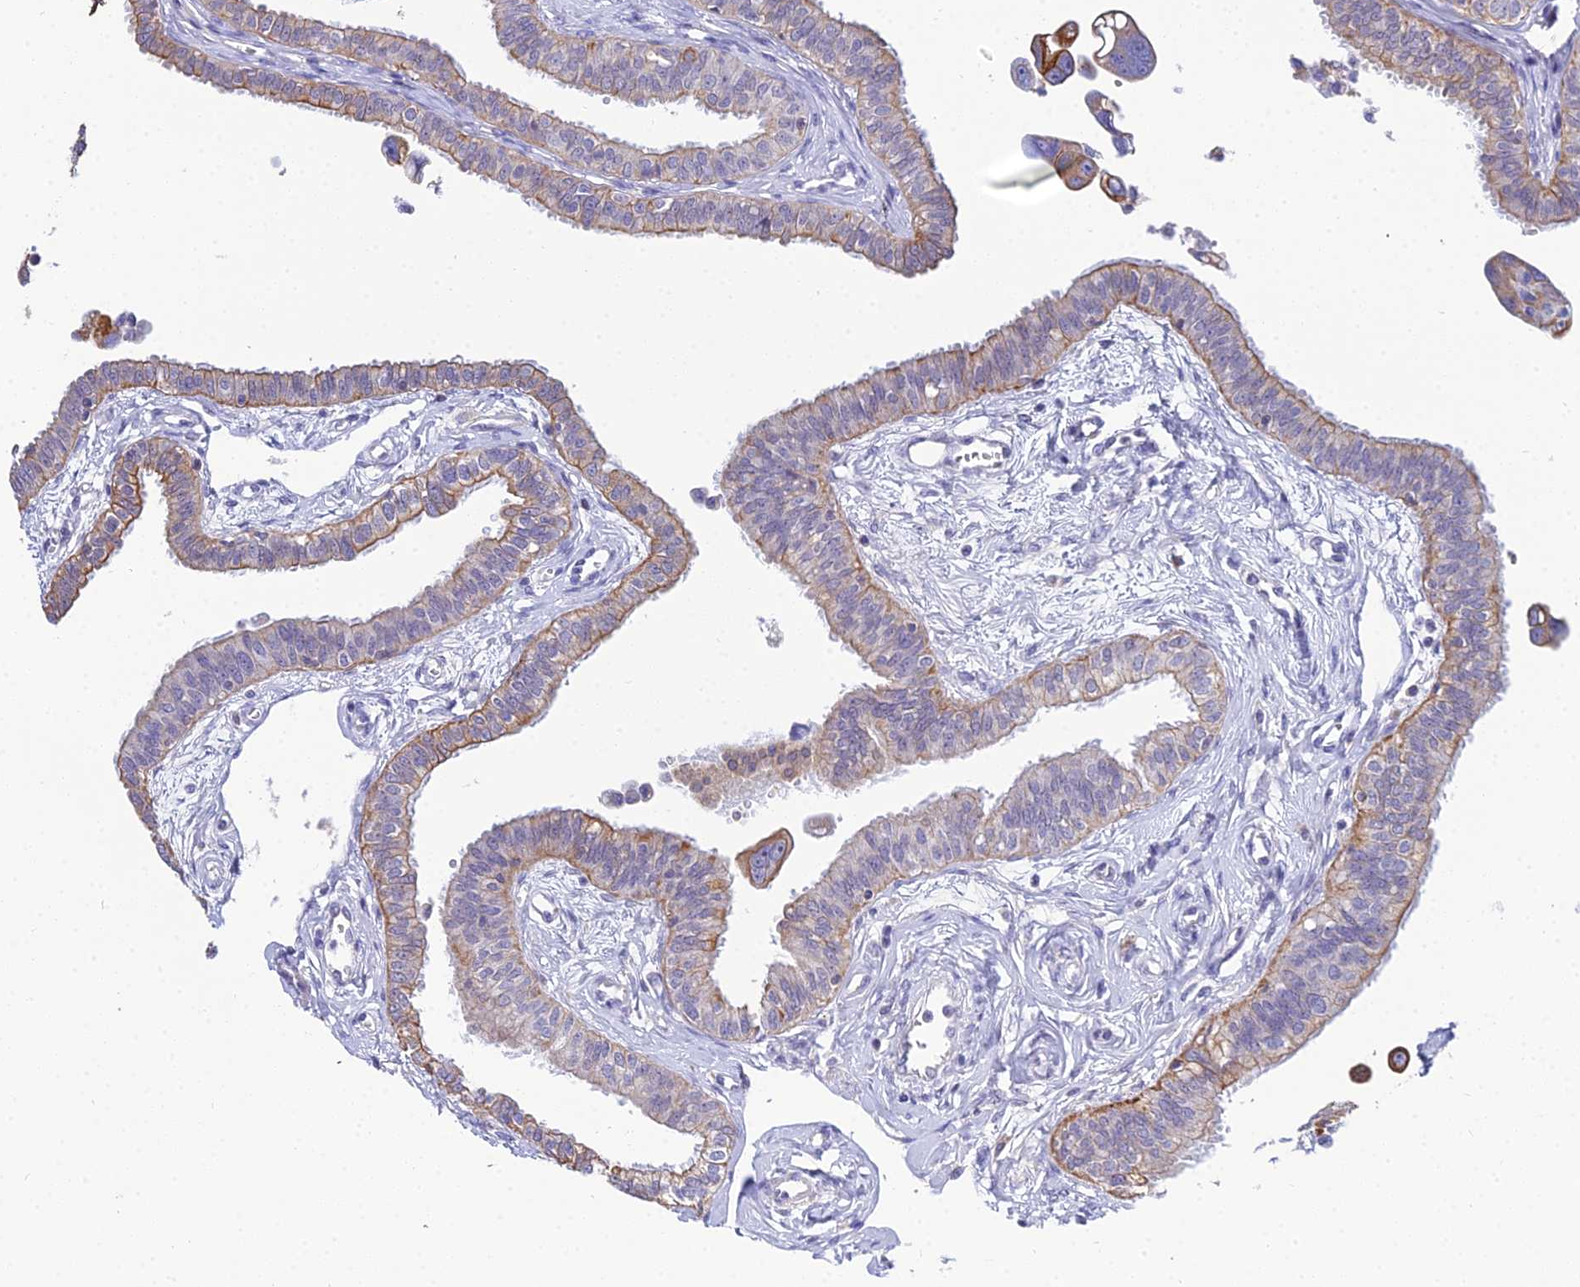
{"staining": {"intensity": "strong", "quantity": "25%-75%", "location": "cytoplasmic/membranous"}, "tissue": "fallopian tube", "cell_type": "Glandular cells", "image_type": "normal", "snomed": [{"axis": "morphology", "description": "Normal tissue, NOS"}, {"axis": "morphology", "description": "Carcinoma, NOS"}, {"axis": "topography", "description": "Fallopian tube"}, {"axis": "topography", "description": "Ovary"}], "caption": "A brown stain highlights strong cytoplasmic/membranous positivity of a protein in glandular cells of normal human fallopian tube.", "gene": "ZXDA", "patient": {"sex": "female", "age": 59}}